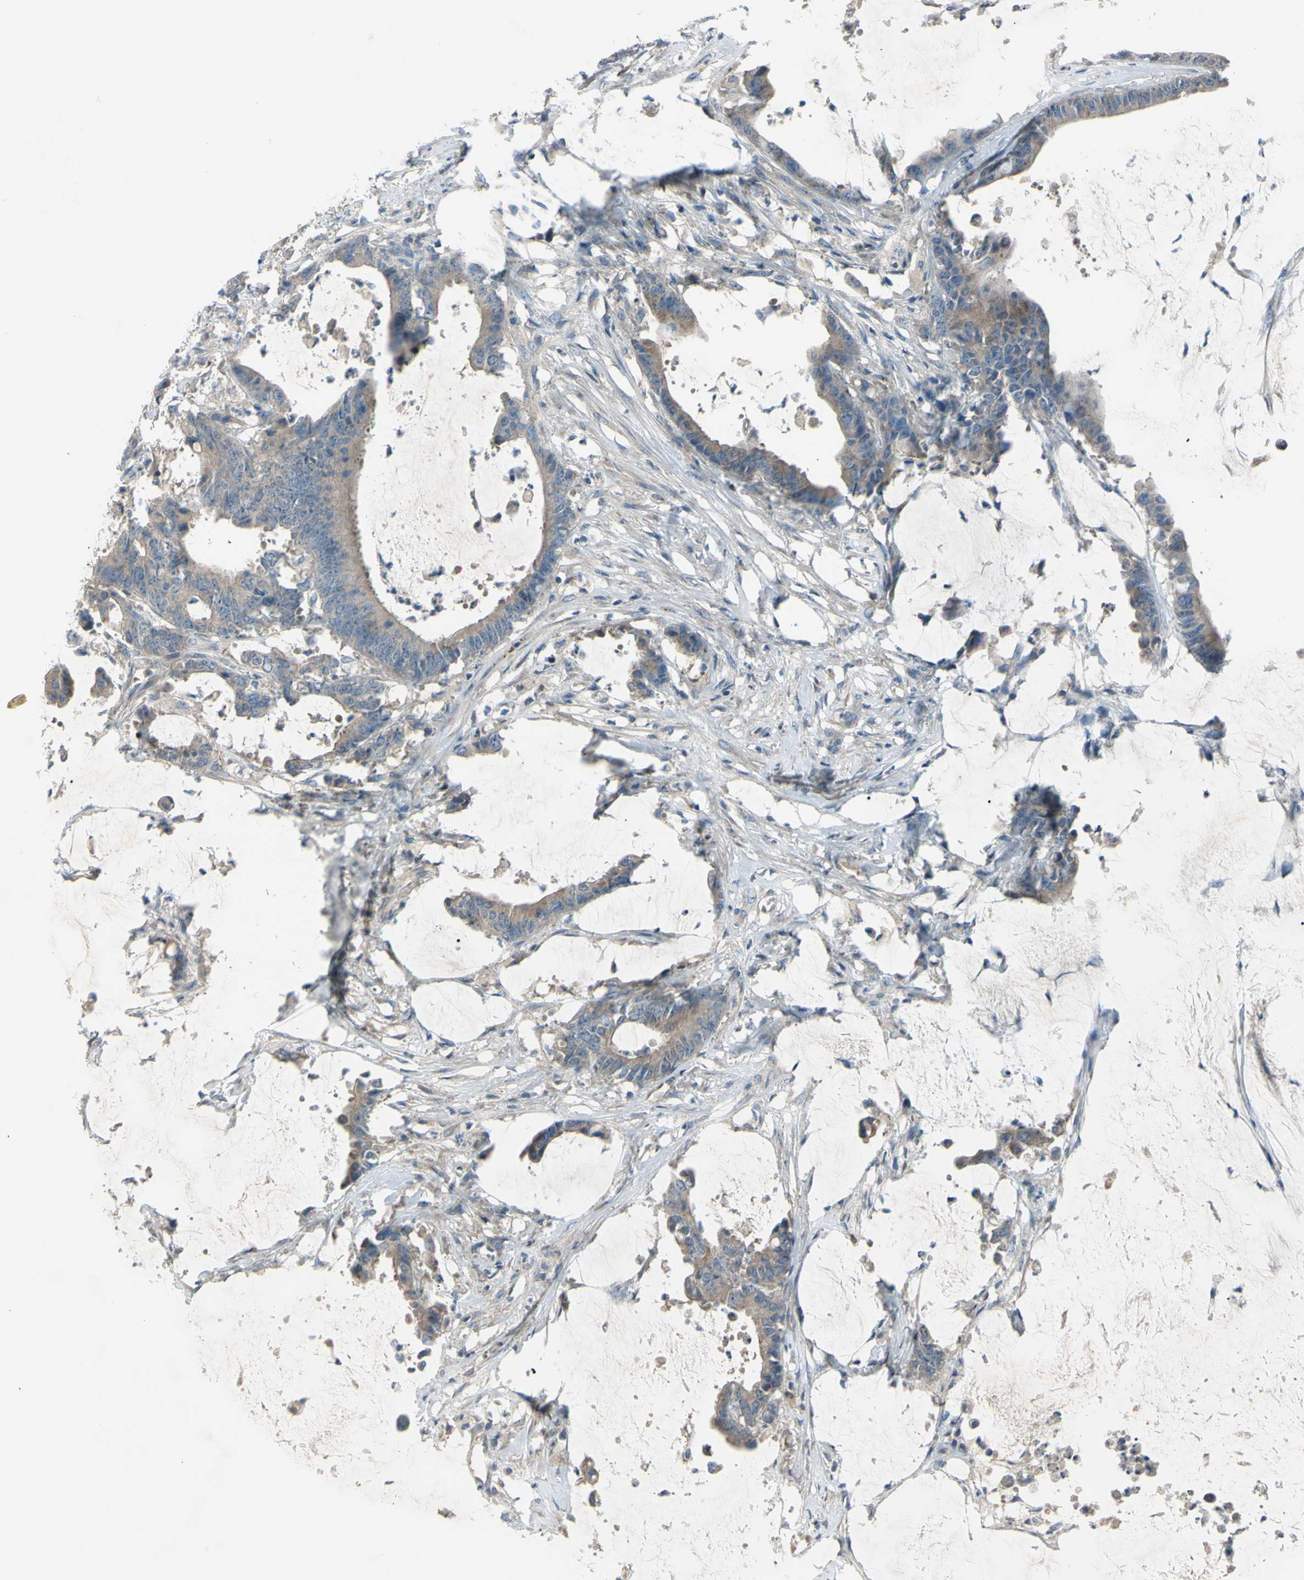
{"staining": {"intensity": "weak", "quantity": "25%-75%", "location": "cytoplasmic/membranous"}, "tissue": "colorectal cancer", "cell_type": "Tumor cells", "image_type": "cancer", "snomed": [{"axis": "morphology", "description": "Adenocarcinoma, NOS"}, {"axis": "topography", "description": "Rectum"}], "caption": "Immunohistochemistry (IHC) photomicrograph of colorectal cancer stained for a protein (brown), which exhibits low levels of weak cytoplasmic/membranous staining in about 25%-75% of tumor cells.", "gene": "ATRN", "patient": {"sex": "female", "age": 66}}